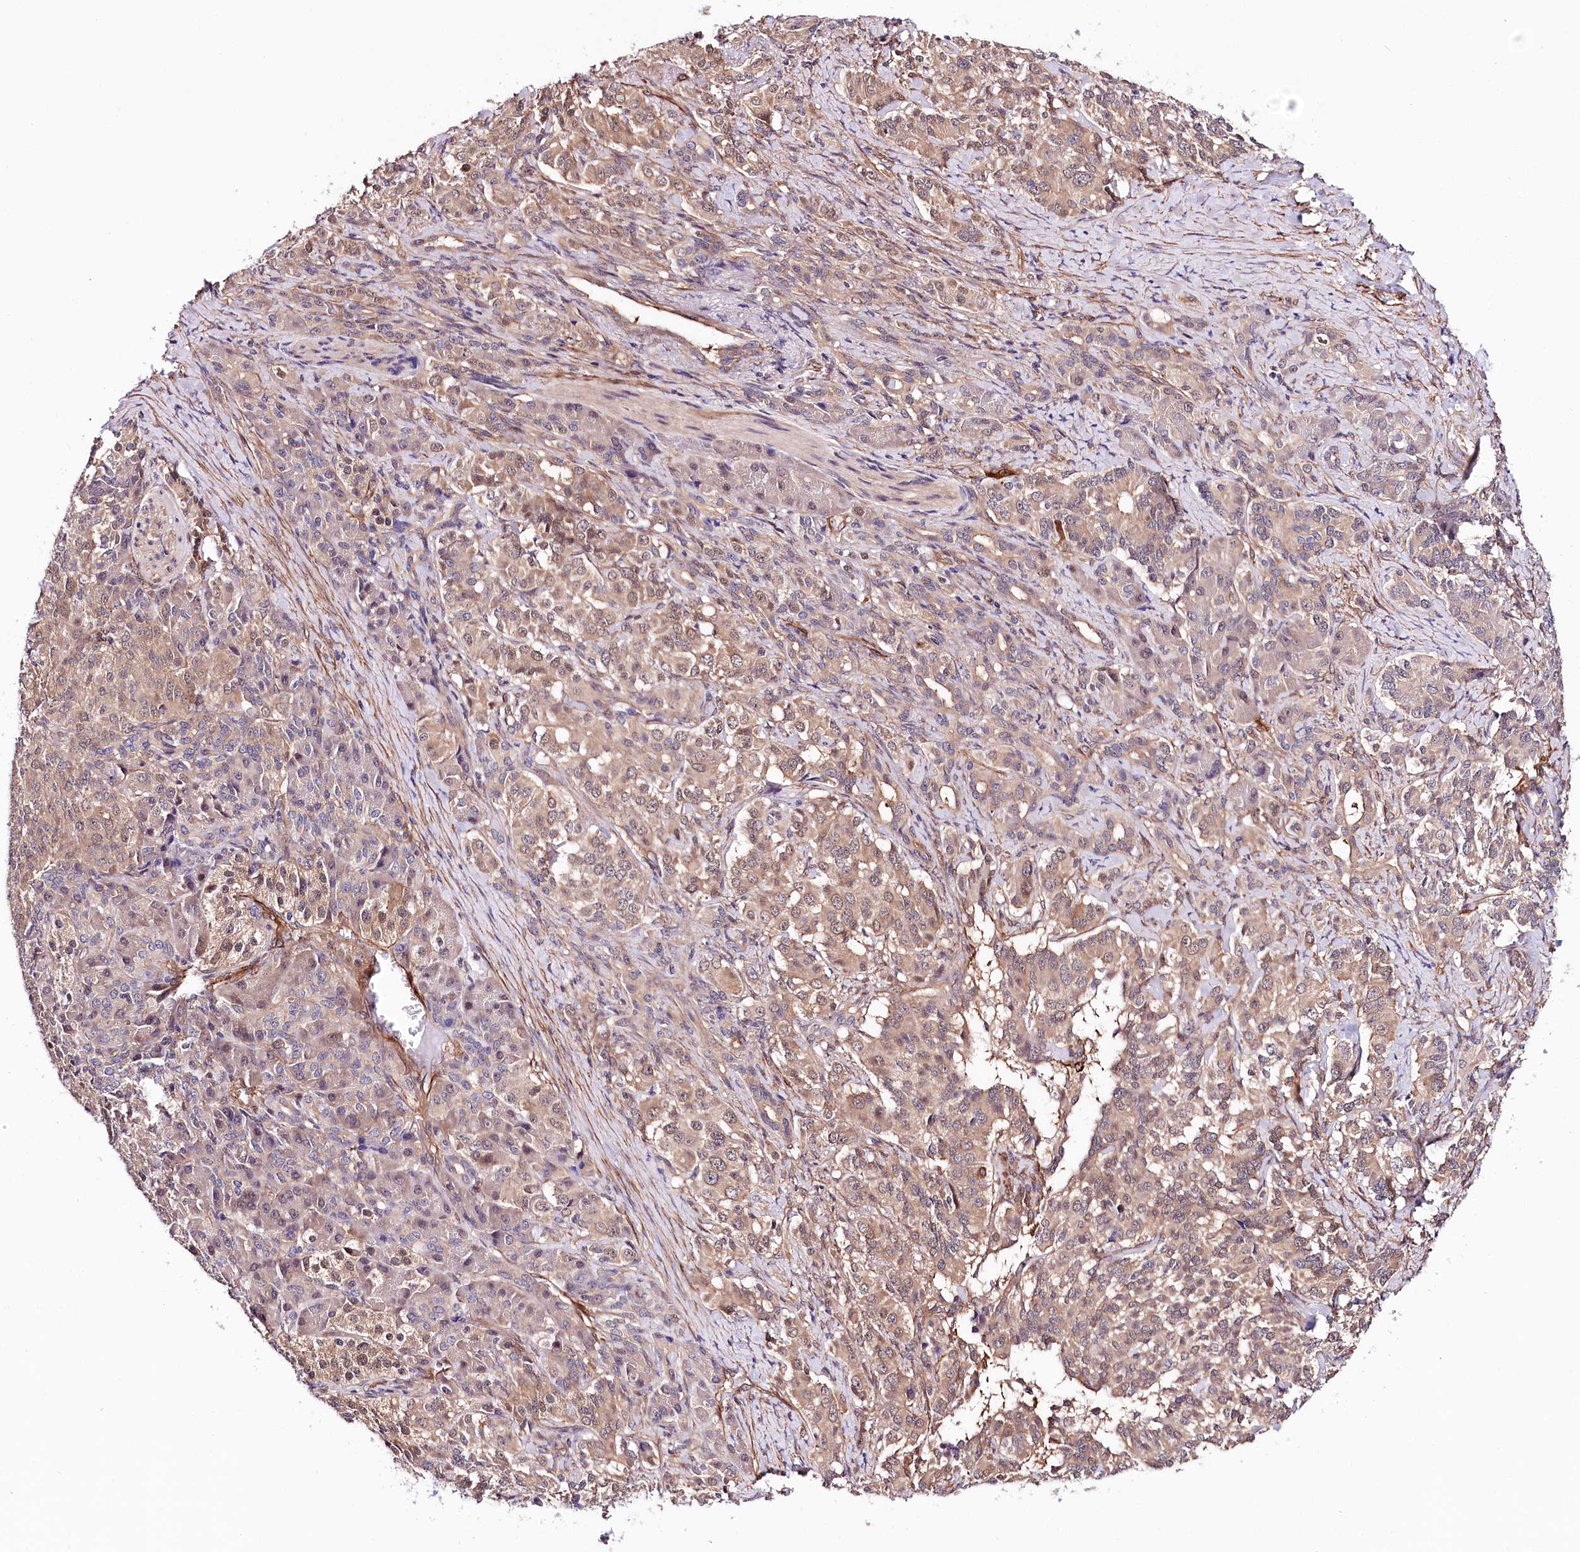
{"staining": {"intensity": "weak", "quantity": ">75%", "location": "cytoplasmic/membranous,nuclear"}, "tissue": "pancreatic cancer", "cell_type": "Tumor cells", "image_type": "cancer", "snomed": [{"axis": "morphology", "description": "Adenocarcinoma, NOS"}, {"axis": "topography", "description": "Pancreas"}], "caption": "The micrograph shows staining of adenocarcinoma (pancreatic), revealing weak cytoplasmic/membranous and nuclear protein positivity (brown color) within tumor cells.", "gene": "PPP2R5B", "patient": {"sex": "female", "age": 74}}